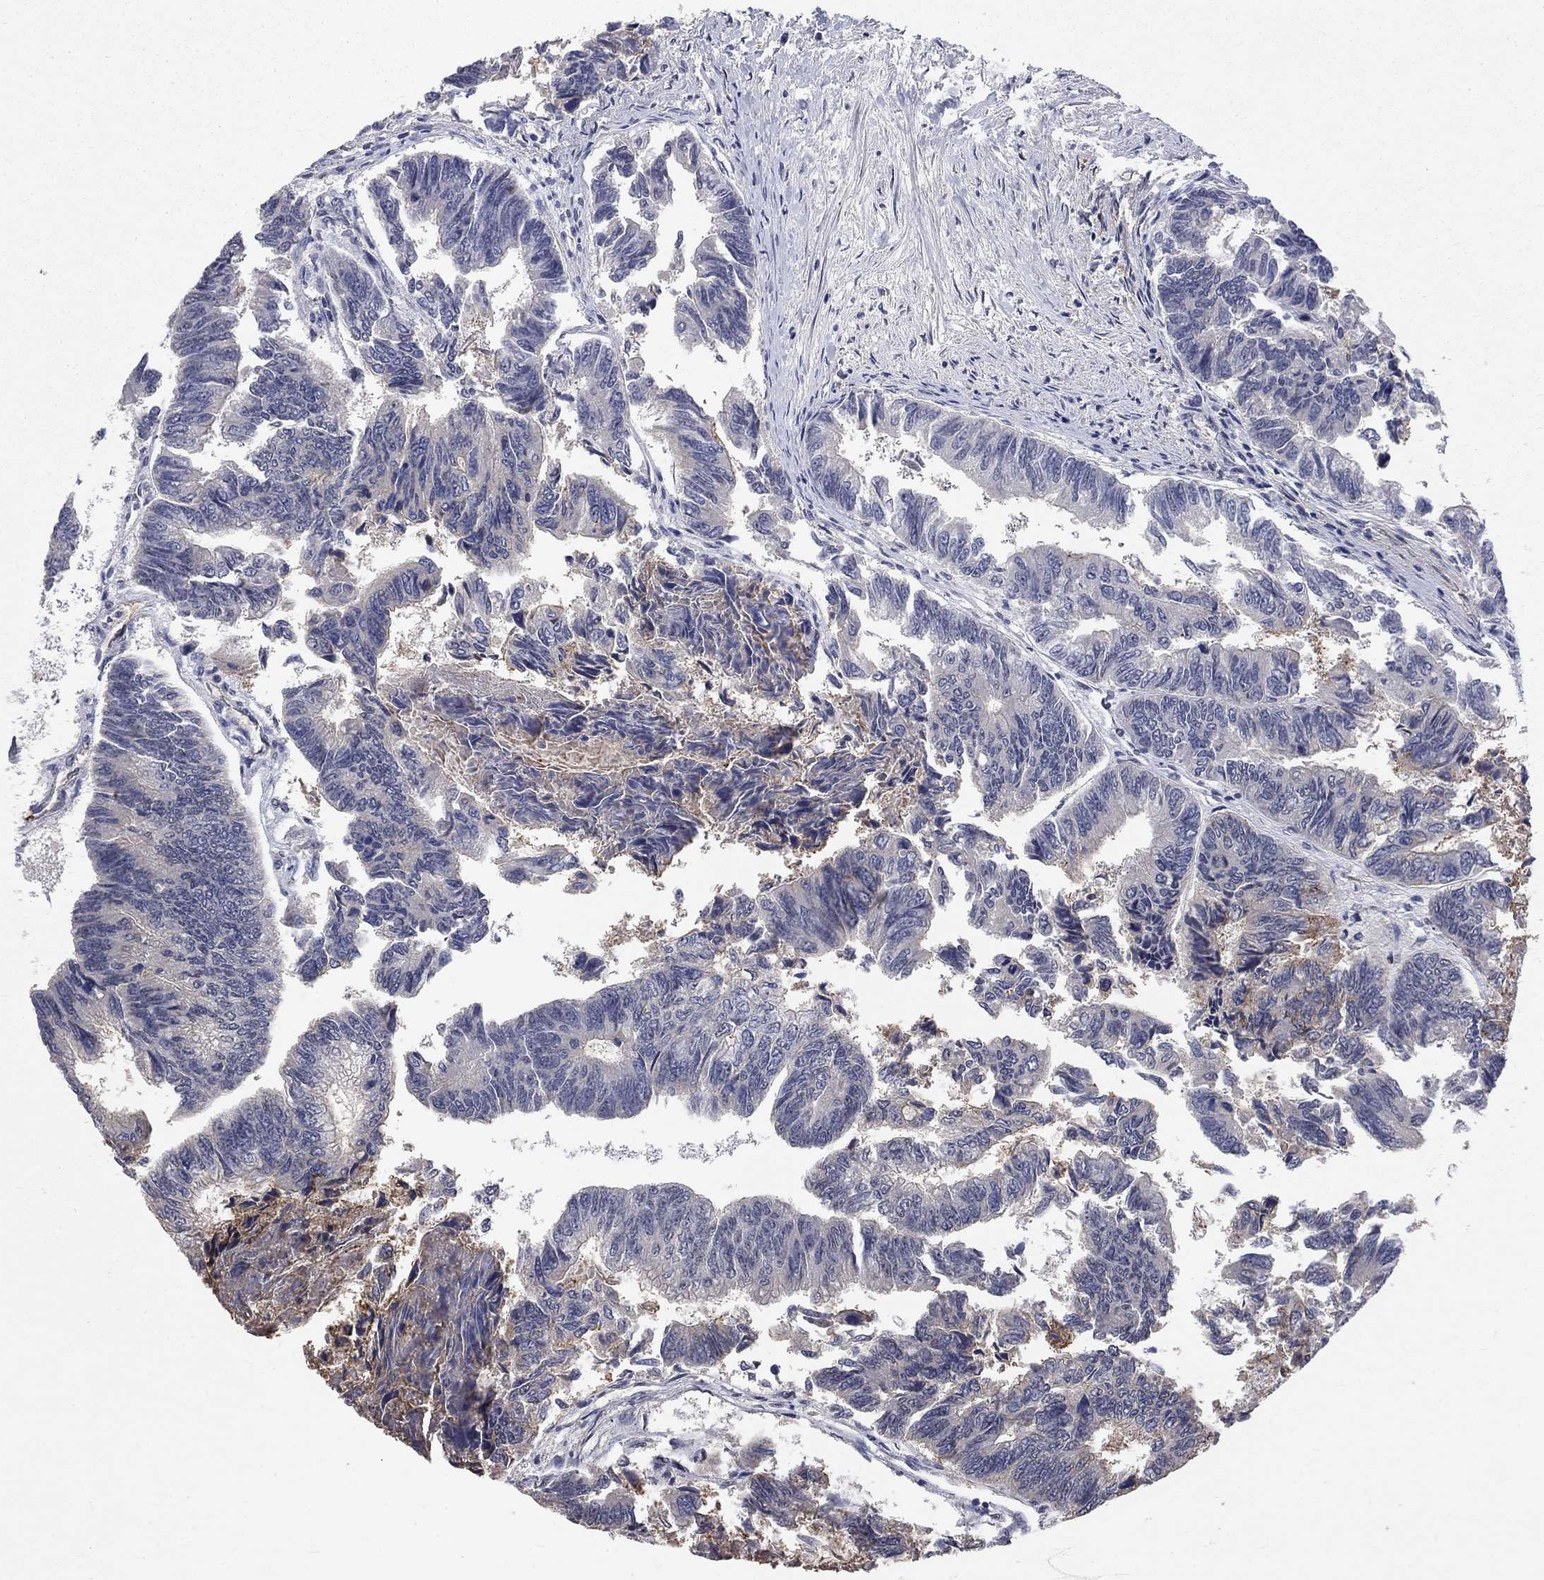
{"staining": {"intensity": "negative", "quantity": "none", "location": "none"}, "tissue": "colorectal cancer", "cell_type": "Tumor cells", "image_type": "cancer", "snomed": [{"axis": "morphology", "description": "Adenocarcinoma, NOS"}, {"axis": "topography", "description": "Colon"}], "caption": "The photomicrograph displays no significant positivity in tumor cells of colorectal cancer (adenocarcinoma).", "gene": "CHST5", "patient": {"sex": "female", "age": 65}}